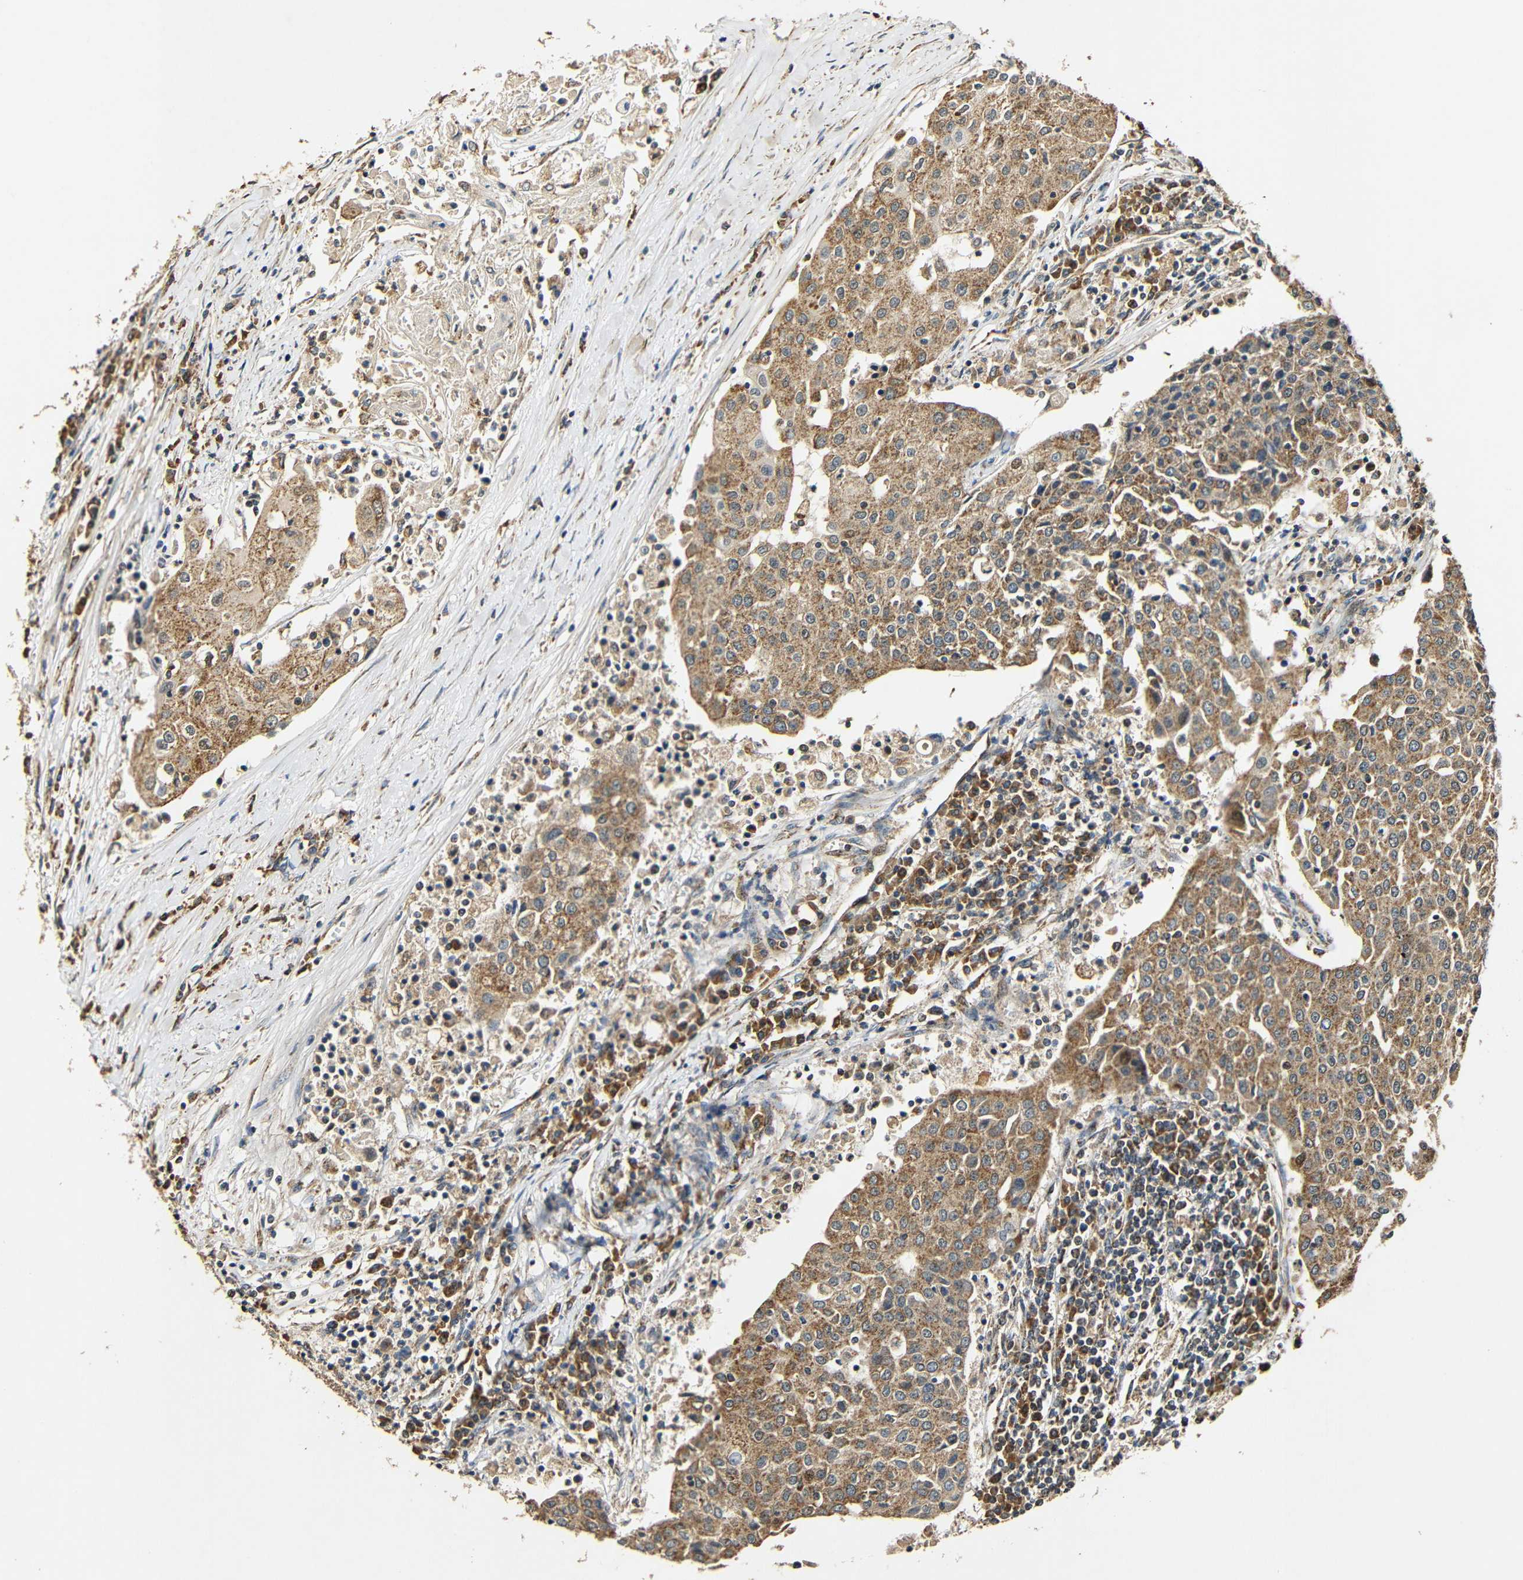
{"staining": {"intensity": "moderate", "quantity": ">75%", "location": "cytoplasmic/membranous"}, "tissue": "urothelial cancer", "cell_type": "Tumor cells", "image_type": "cancer", "snomed": [{"axis": "morphology", "description": "Urothelial carcinoma, High grade"}, {"axis": "topography", "description": "Urinary bladder"}], "caption": "Protein staining shows moderate cytoplasmic/membranous positivity in approximately >75% of tumor cells in urothelial cancer.", "gene": "KAZALD1", "patient": {"sex": "female", "age": 85}}